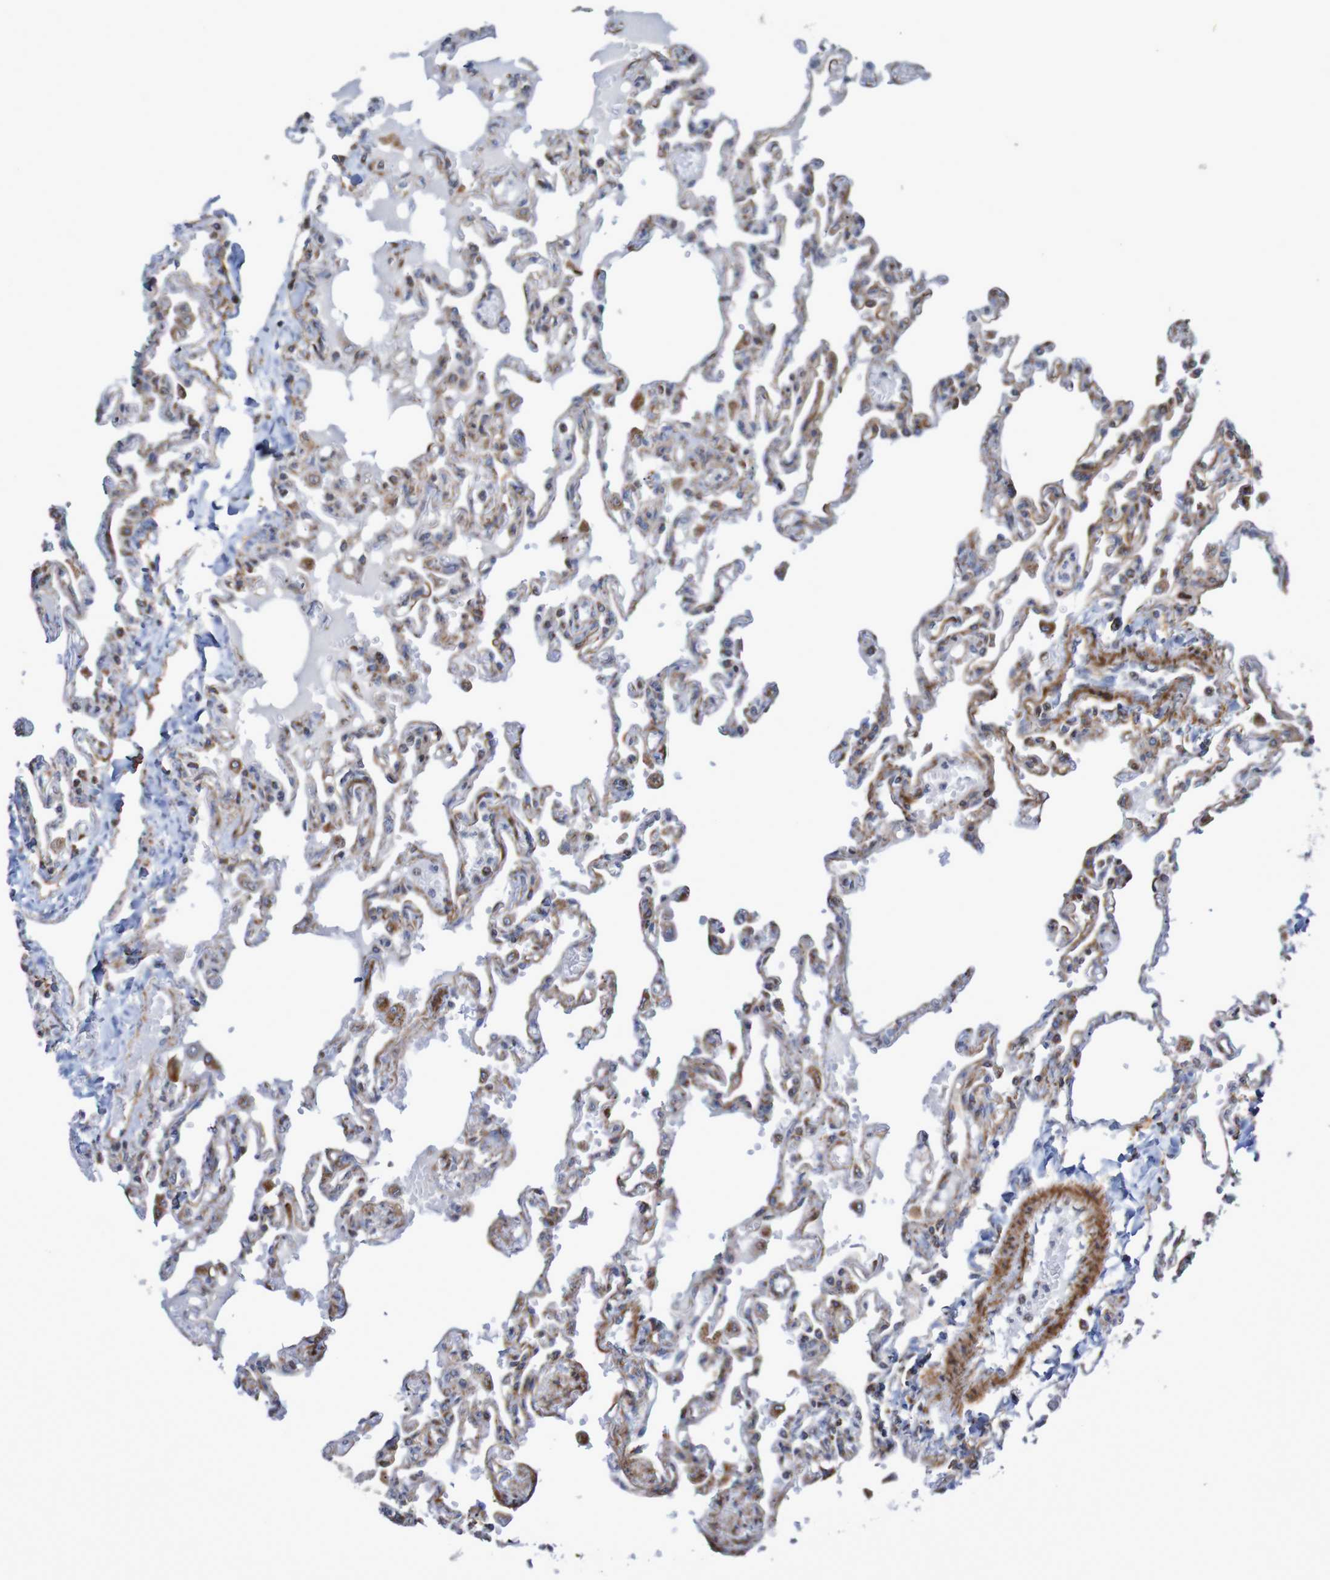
{"staining": {"intensity": "moderate", "quantity": ">75%", "location": "cytoplasmic/membranous"}, "tissue": "lung", "cell_type": "Alveolar cells", "image_type": "normal", "snomed": [{"axis": "morphology", "description": "Normal tissue, NOS"}, {"axis": "topography", "description": "Lung"}], "caption": "A micrograph showing moderate cytoplasmic/membranous positivity in approximately >75% of alveolar cells in unremarkable lung, as visualized by brown immunohistochemical staining.", "gene": "MMEL1", "patient": {"sex": "male", "age": 21}}